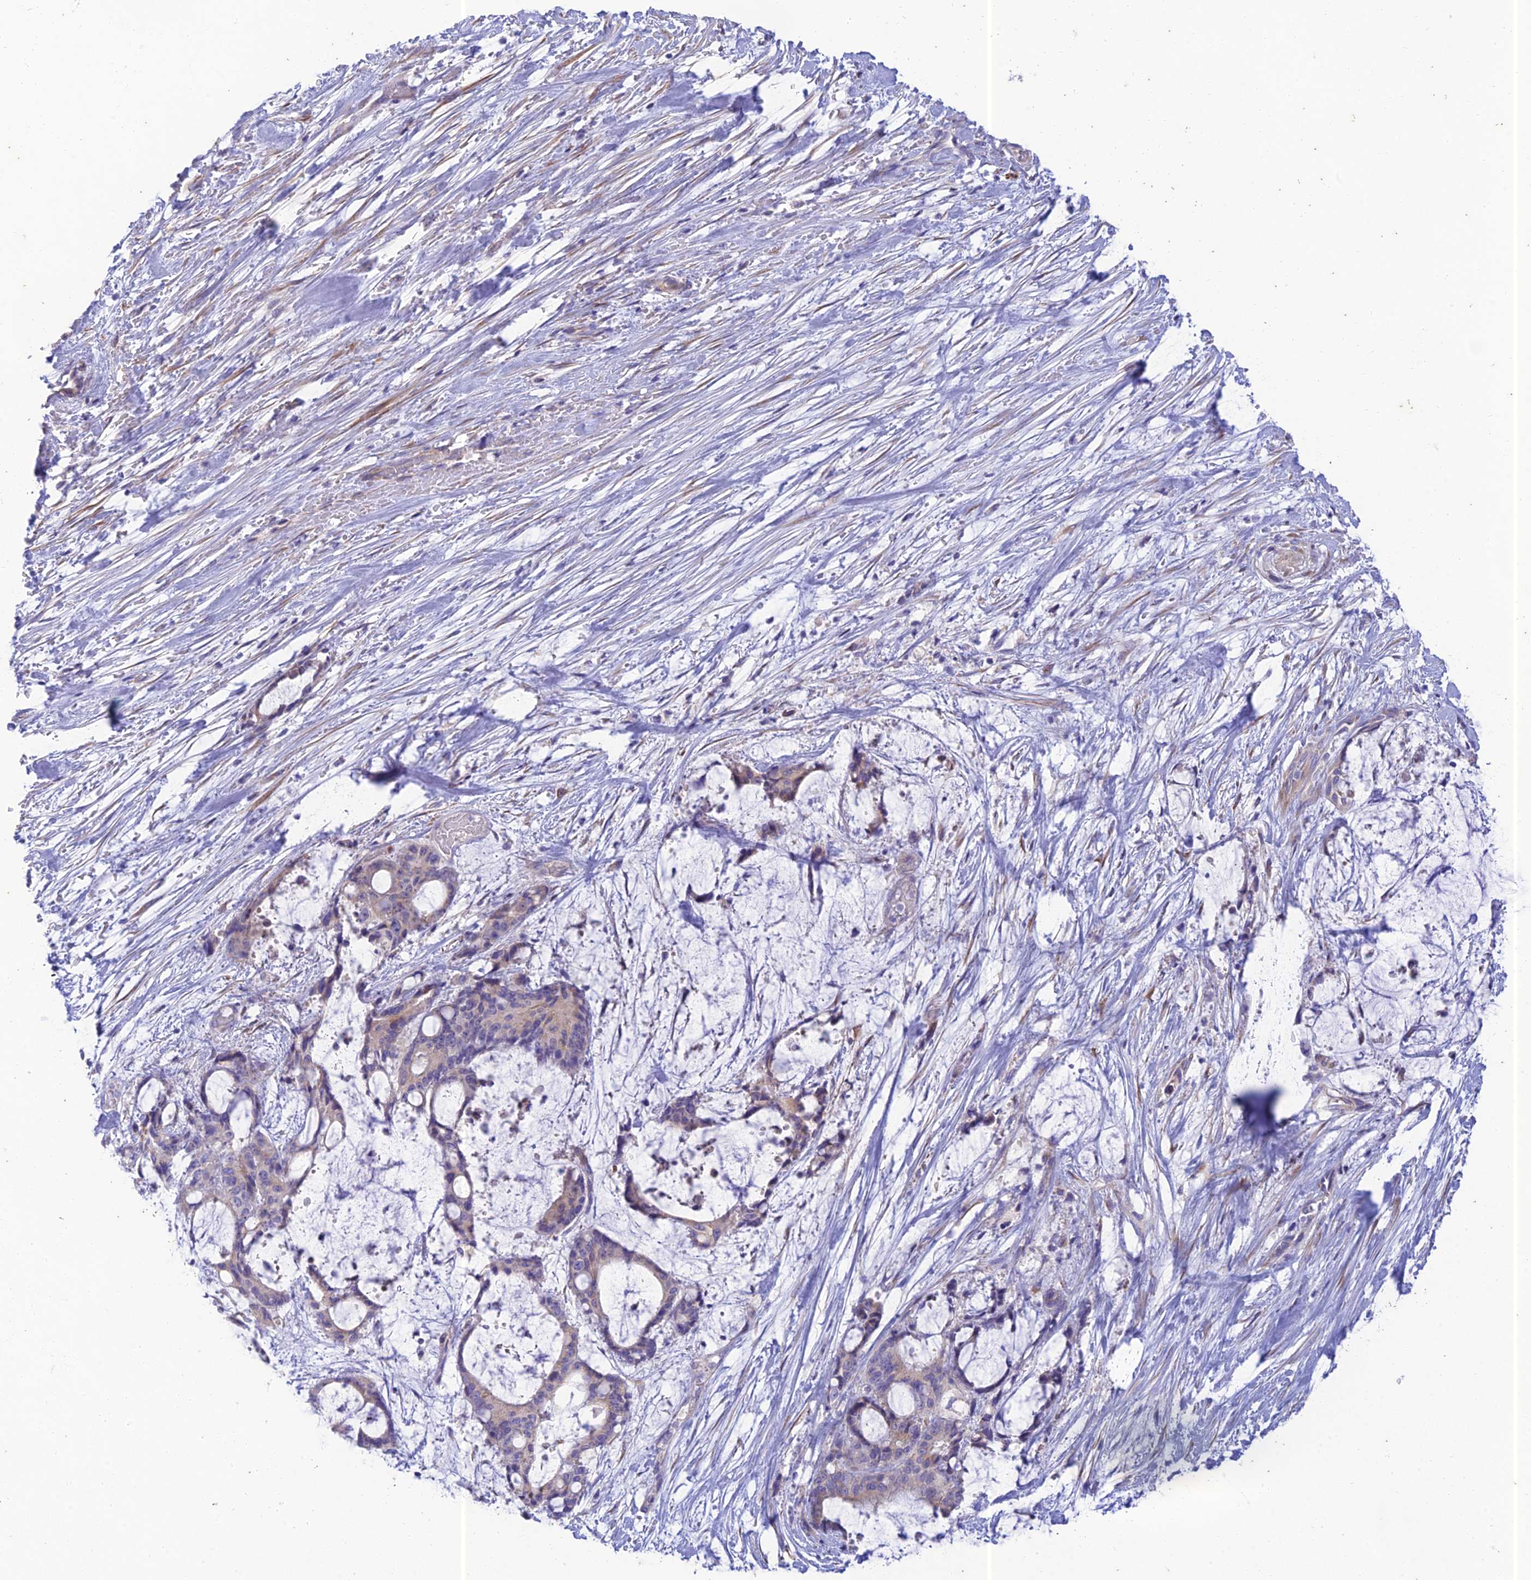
{"staining": {"intensity": "weak", "quantity": "<25%", "location": "cytoplasmic/membranous"}, "tissue": "liver cancer", "cell_type": "Tumor cells", "image_type": "cancer", "snomed": [{"axis": "morphology", "description": "Normal tissue, NOS"}, {"axis": "morphology", "description": "Cholangiocarcinoma"}, {"axis": "topography", "description": "Liver"}, {"axis": "topography", "description": "Peripheral nerve tissue"}], "caption": "A histopathology image of human cholangiocarcinoma (liver) is negative for staining in tumor cells.", "gene": "PTCD2", "patient": {"sex": "female", "age": 73}}